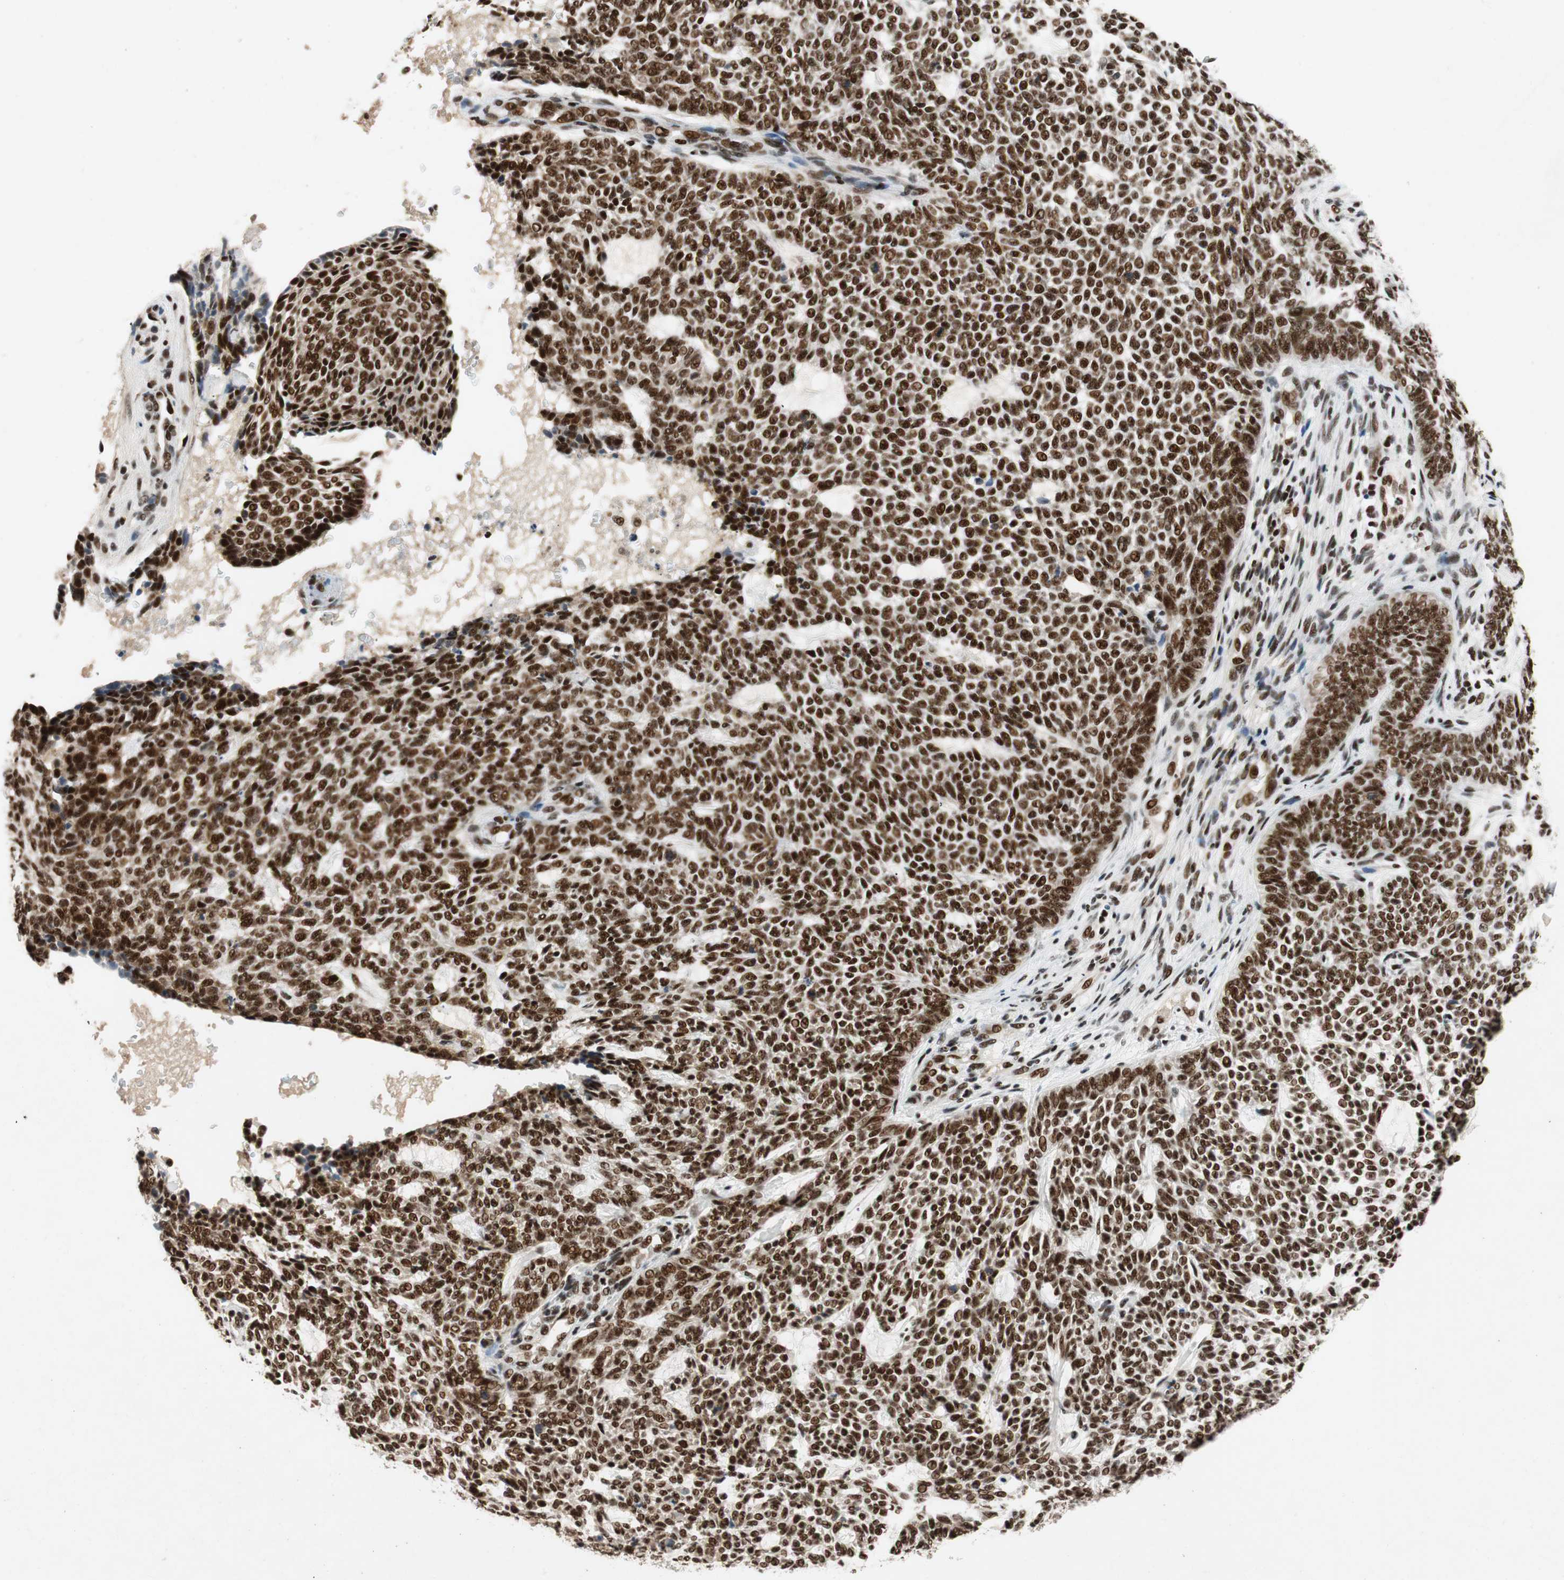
{"staining": {"intensity": "strong", "quantity": ">75%", "location": "nuclear"}, "tissue": "skin cancer", "cell_type": "Tumor cells", "image_type": "cancer", "snomed": [{"axis": "morphology", "description": "Basal cell carcinoma"}, {"axis": "topography", "description": "Skin"}], "caption": "A micrograph of human skin cancer (basal cell carcinoma) stained for a protein reveals strong nuclear brown staining in tumor cells.", "gene": "NCBP3", "patient": {"sex": "male", "age": 87}}